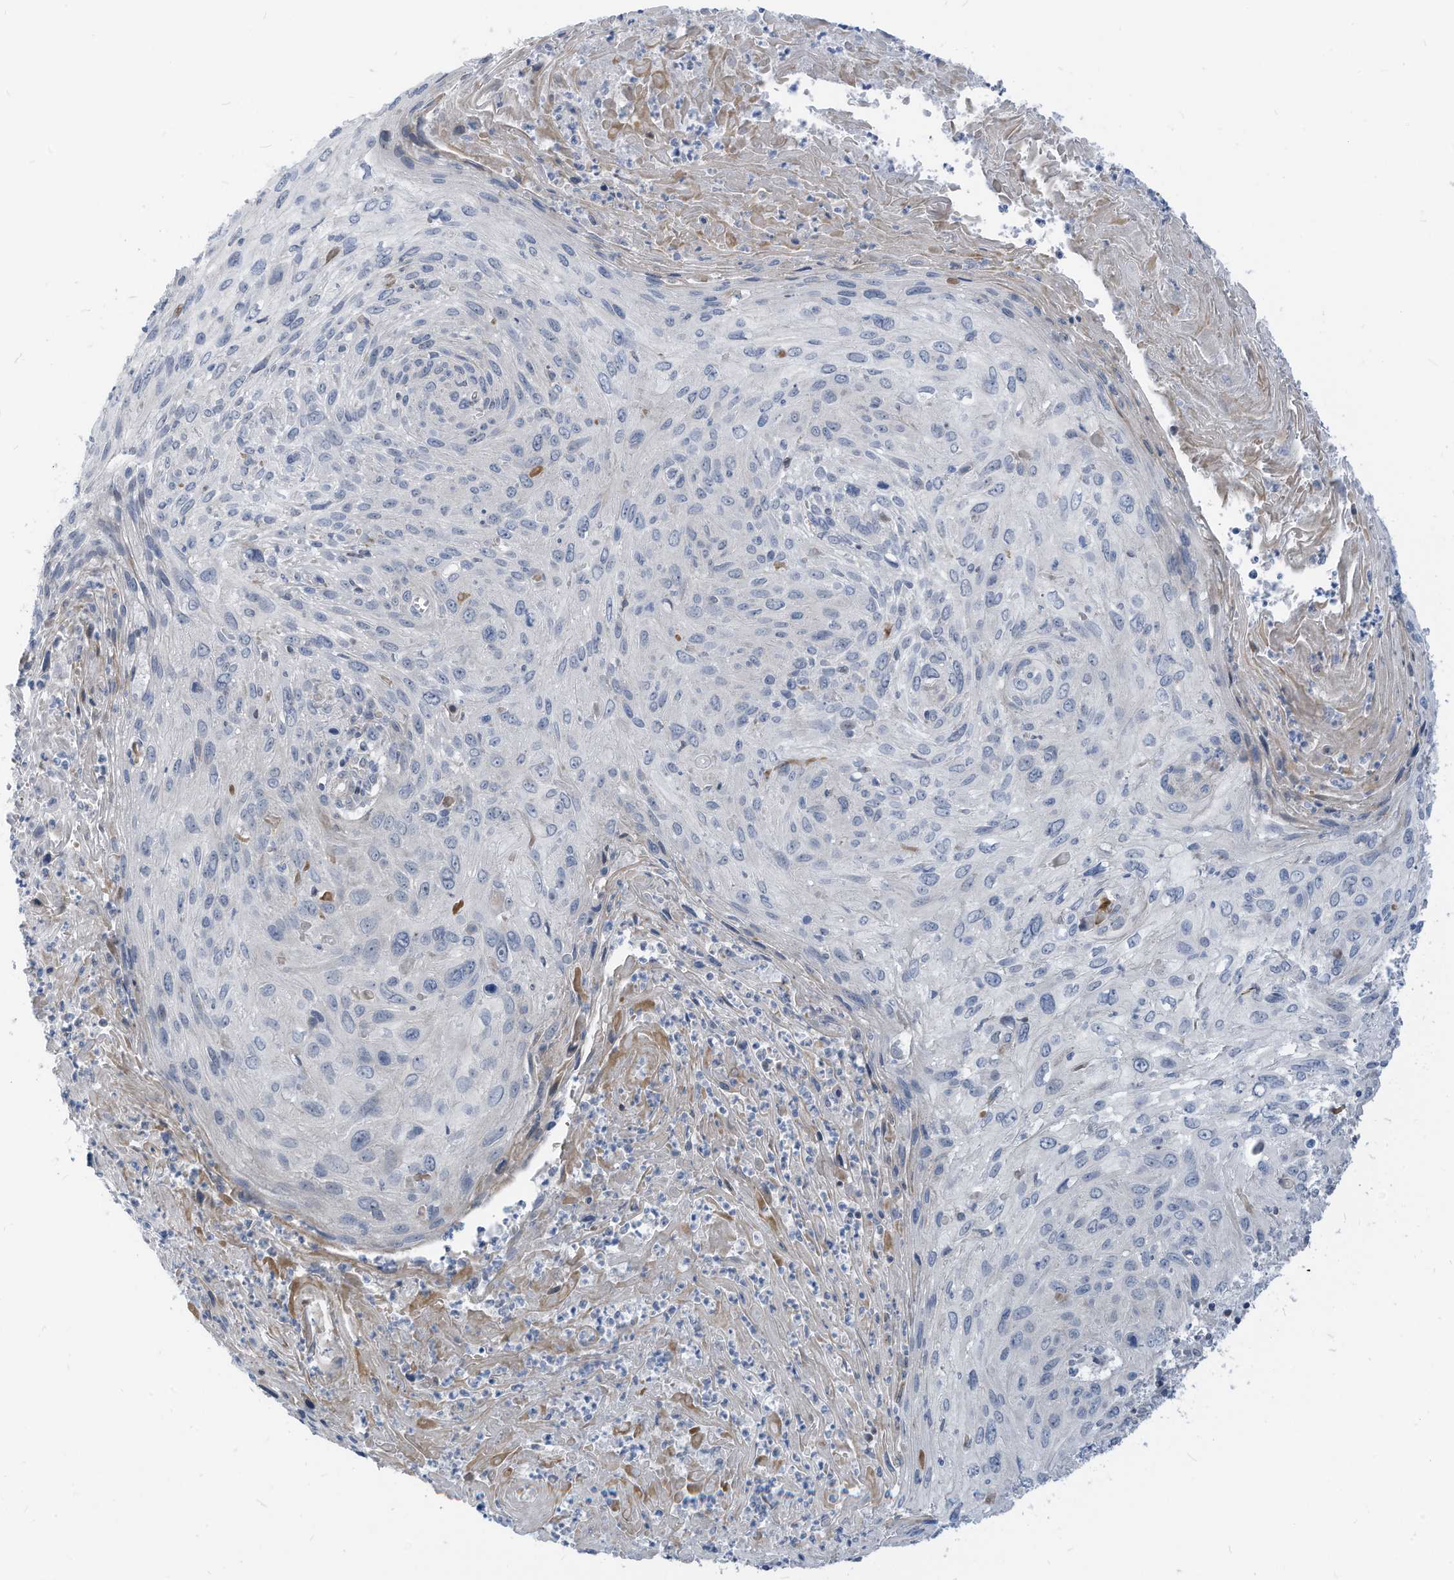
{"staining": {"intensity": "negative", "quantity": "none", "location": "none"}, "tissue": "cervical cancer", "cell_type": "Tumor cells", "image_type": "cancer", "snomed": [{"axis": "morphology", "description": "Squamous cell carcinoma, NOS"}, {"axis": "topography", "description": "Cervix"}], "caption": "Histopathology image shows no protein expression in tumor cells of cervical cancer (squamous cell carcinoma) tissue.", "gene": "GPATCH3", "patient": {"sex": "female", "age": 51}}